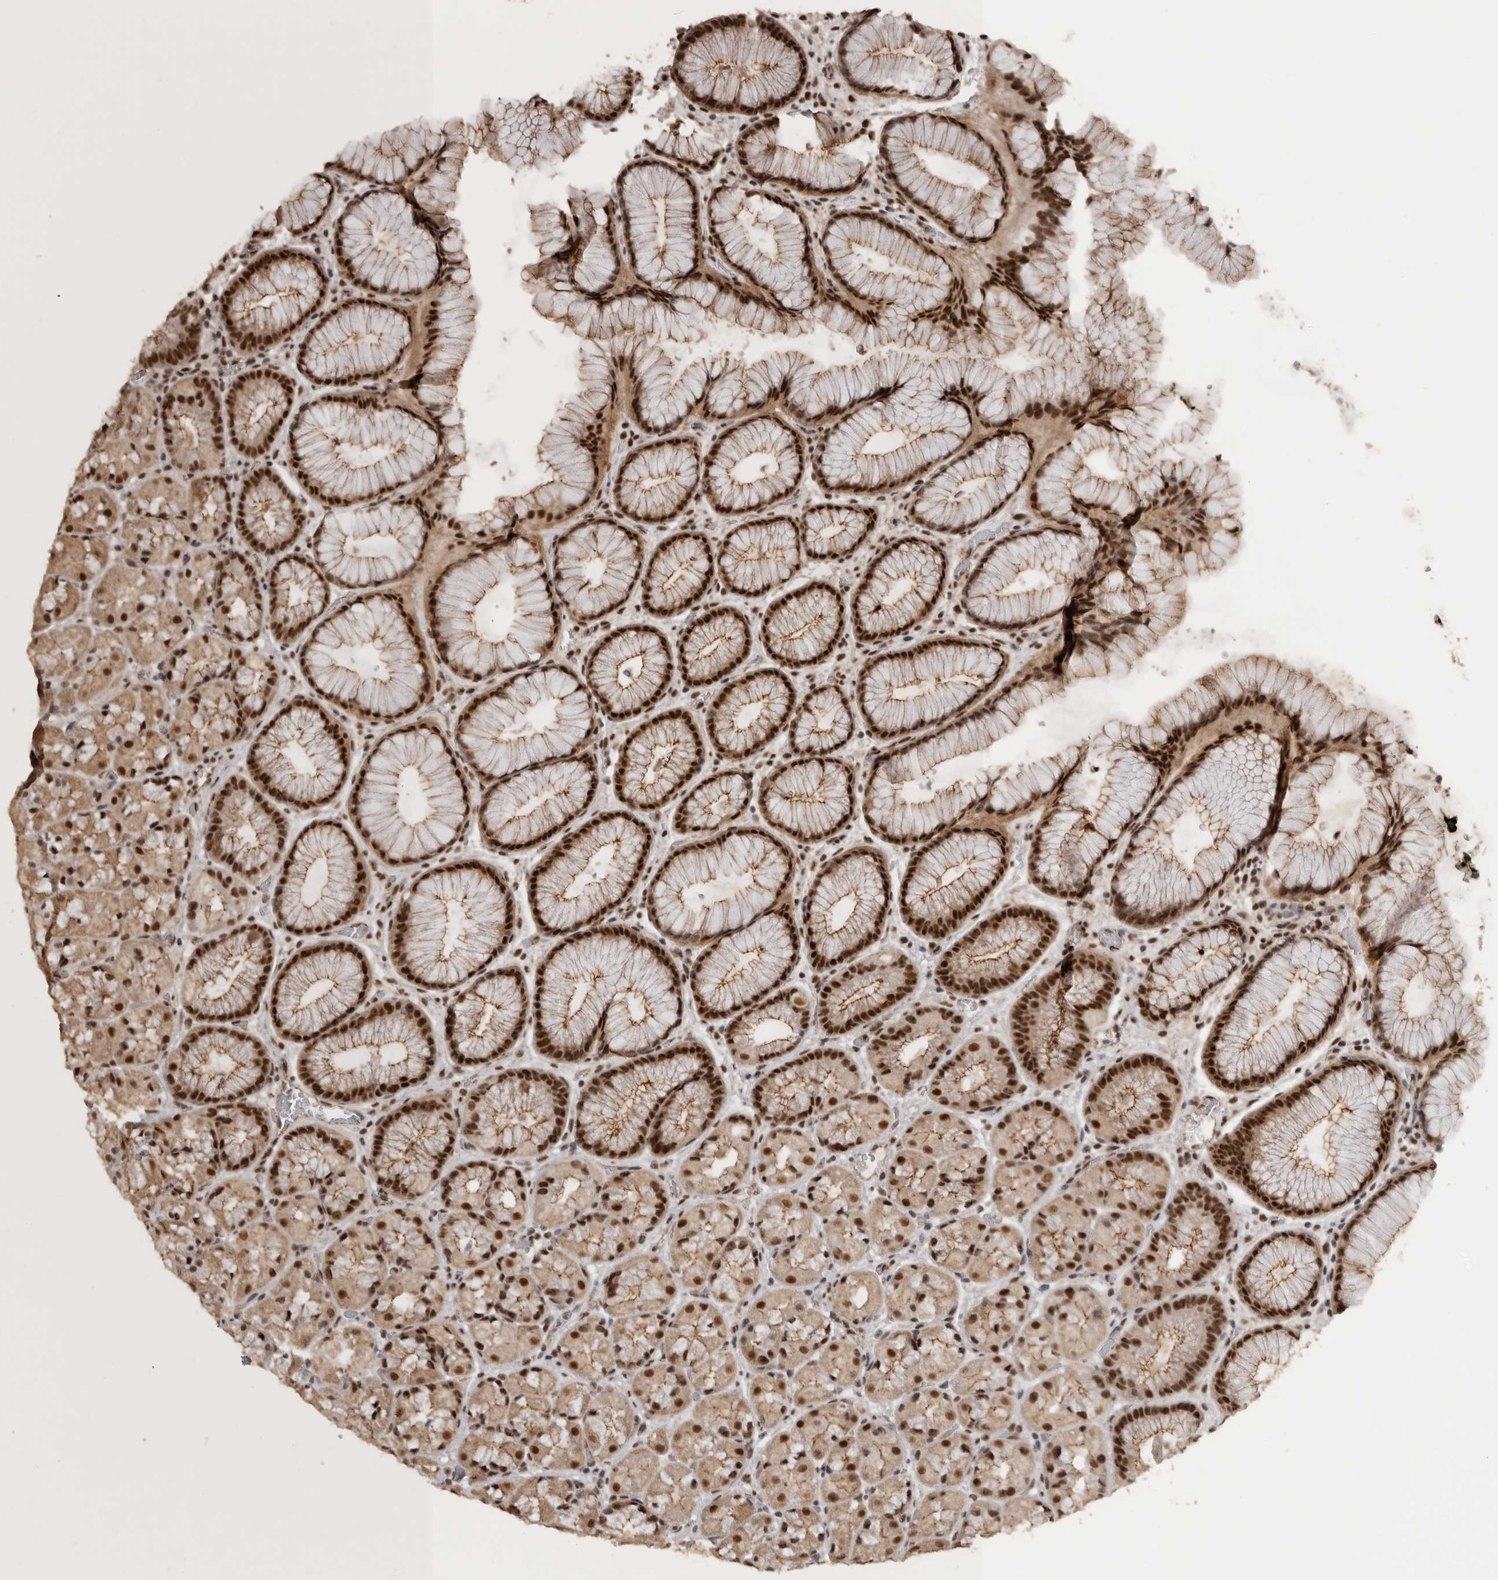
{"staining": {"intensity": "strong", "quantity": ">75%", "location": "cytoplasmic/membranous,nuclear"}, "tissue": "stomach", "cell_type": "Glandular cells", "image_type": "normal", "snomed": [{"axis": "morphology", "description": "Normal tissue, NOS"}, {"axis": "topography", "description": "Stomach, upper"}, {"axis": "topography", "description": "Stomach"}], "caption": "Protein staining by immunohistochemistry (IHC) demonstrates strong cytoplasmic/membranous,nuclear expression in about >75% of glandular cells in normal stomach.", "gene": "CBLL1", "patient": {"sex": "male", "age": 48}}